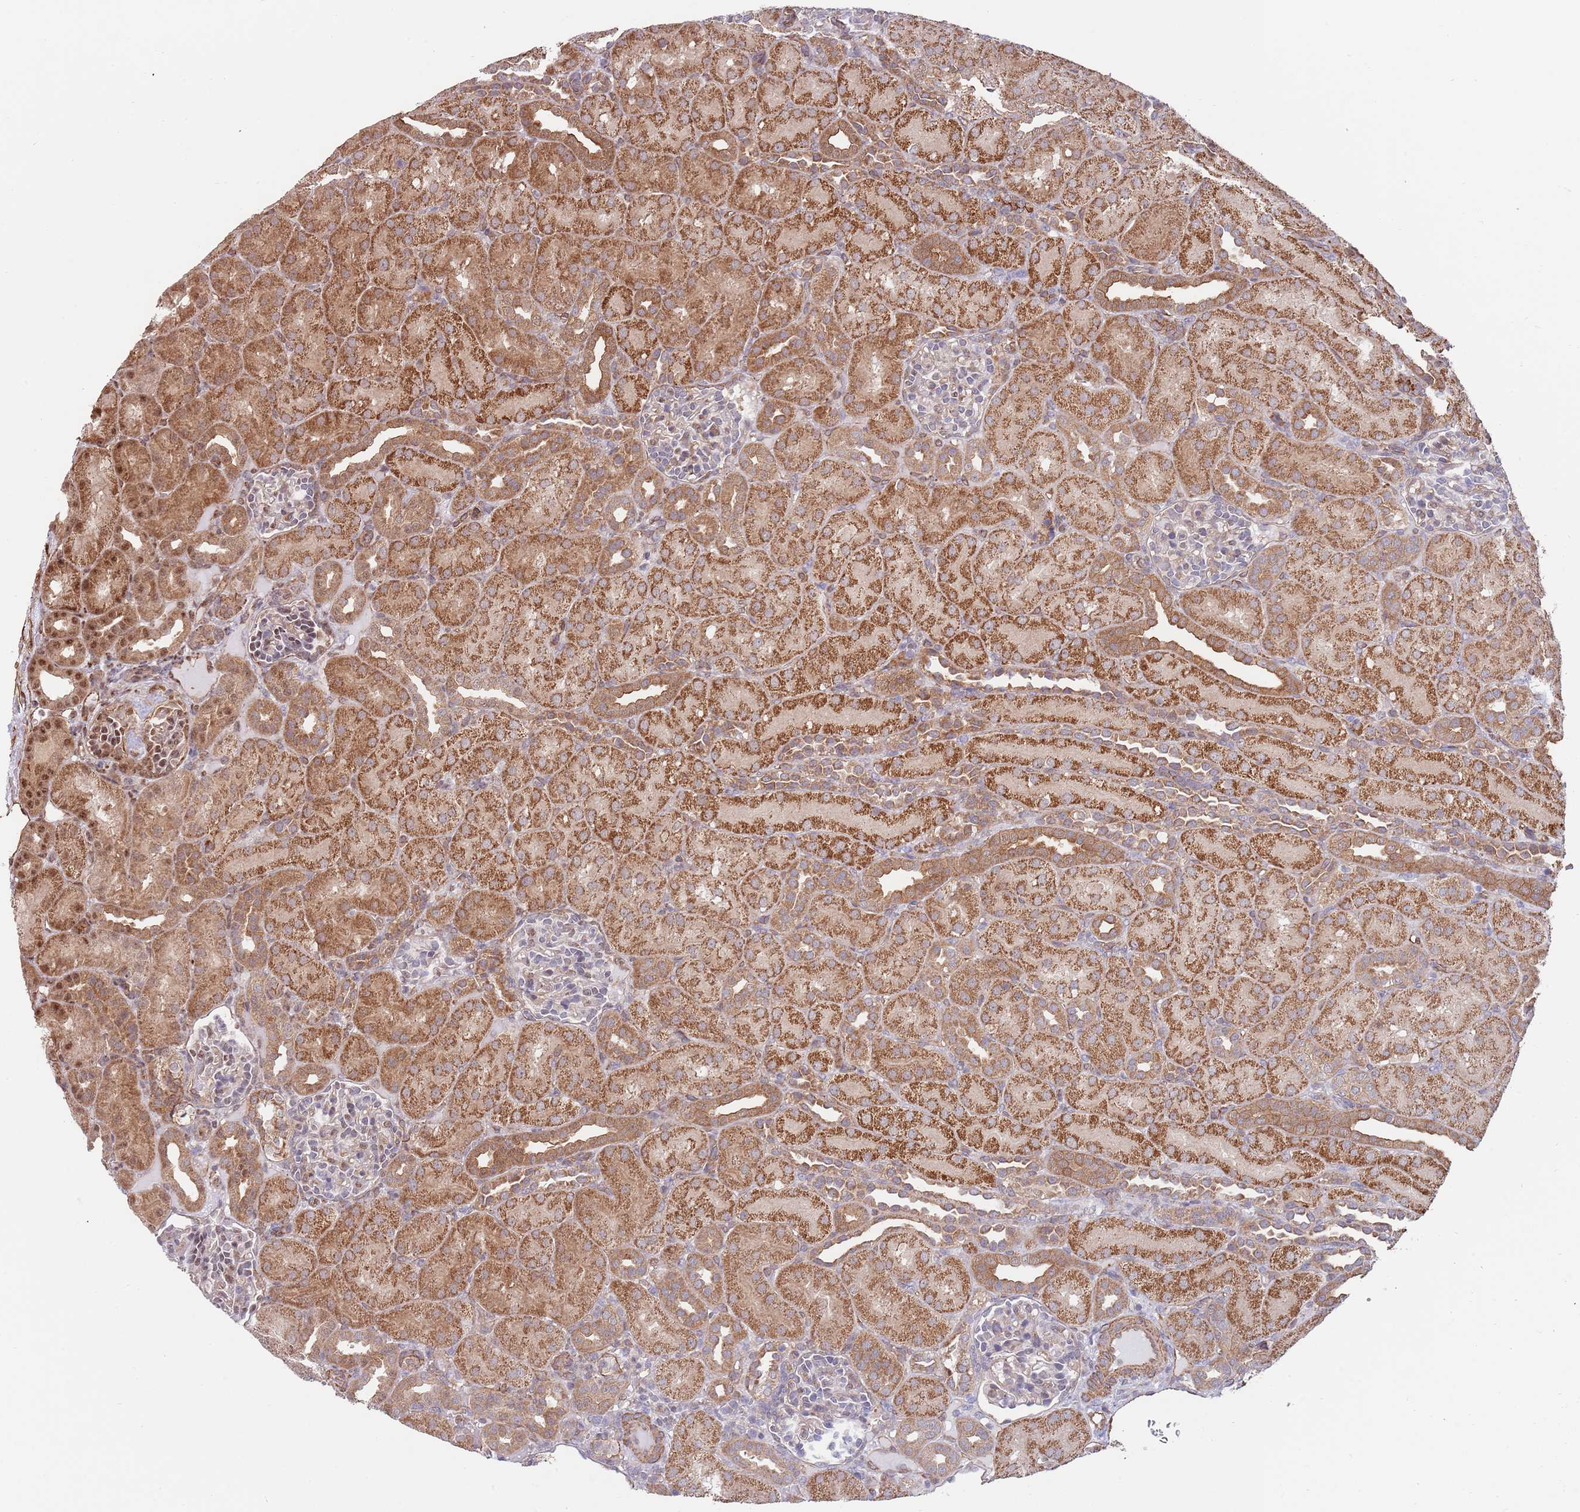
{"staining": {"intensity": "moderate", "quantity": "<25%", "location": "nuclear"}, "tissue": "kidney", "cell_type": "Cells in glomeruli", "image_type": "normal", "snomed": [{"axis": "morphology", "description": "Normal tissue, NOS"}, {"axis": "topography", "description": "Kidney"}], "caption": "Kidney stained with immunohistochemistry (IHC) displays moderate nuclear expression in about <25% of cells in glomeruli. Nuclei are stained in blue.", "gene": "BPNT1", "patient": {"sex": "male", "age": 1}}